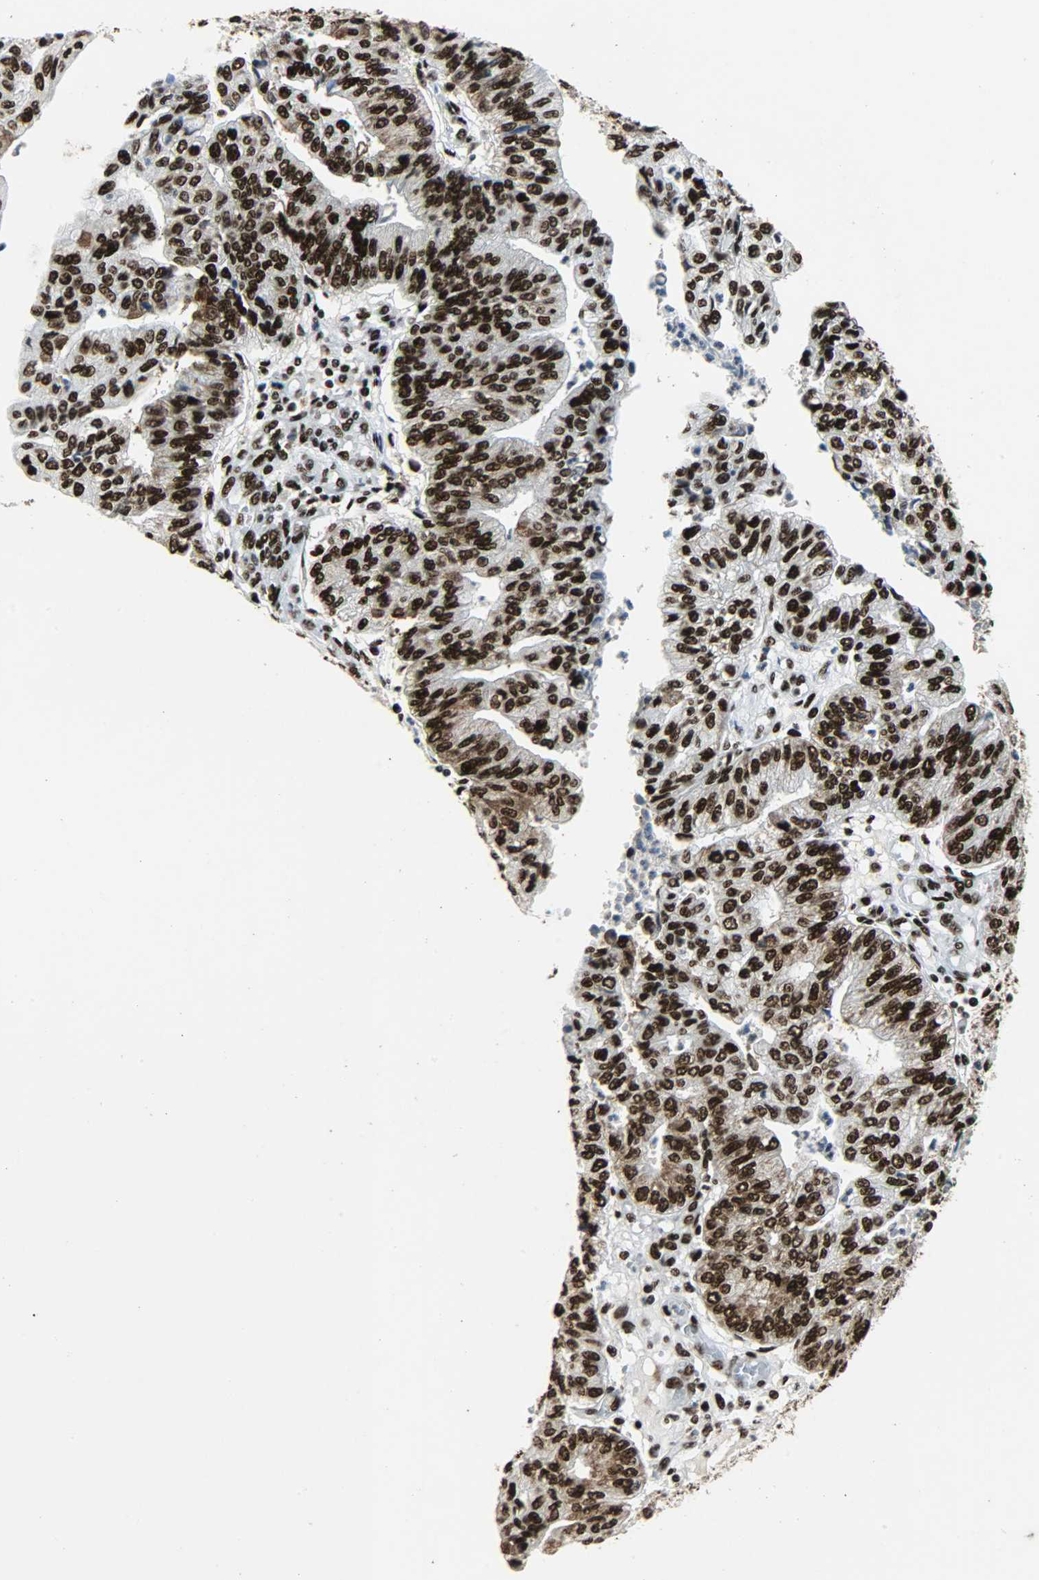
{"staining": {"intensity": "strong", "quantity": "25%-75%", "location": "cytoplasmic/membranous,nuclear"}, "tissue": "endometrial cancer", "cell_type": "Tumor cells", "image_type": "cancer", "snomed": [{"axis": "morphology", "description": "Adenocarcinoma, NOS"}, {"axis": "topography", "description": "Endometrium"}], "caption": "A photomicrograph of endometrial cancer (adenocarcinoma) stained for a protein exhibits strong cytoplasmic/membranous and nuclear brown staining in tumor cells. (DAB (3,3'-diaminobenzidine) IHC with brightfield microscopy, high magnification).", "gene": "SSB", "patient": {"sex": "female", "age": 59}}